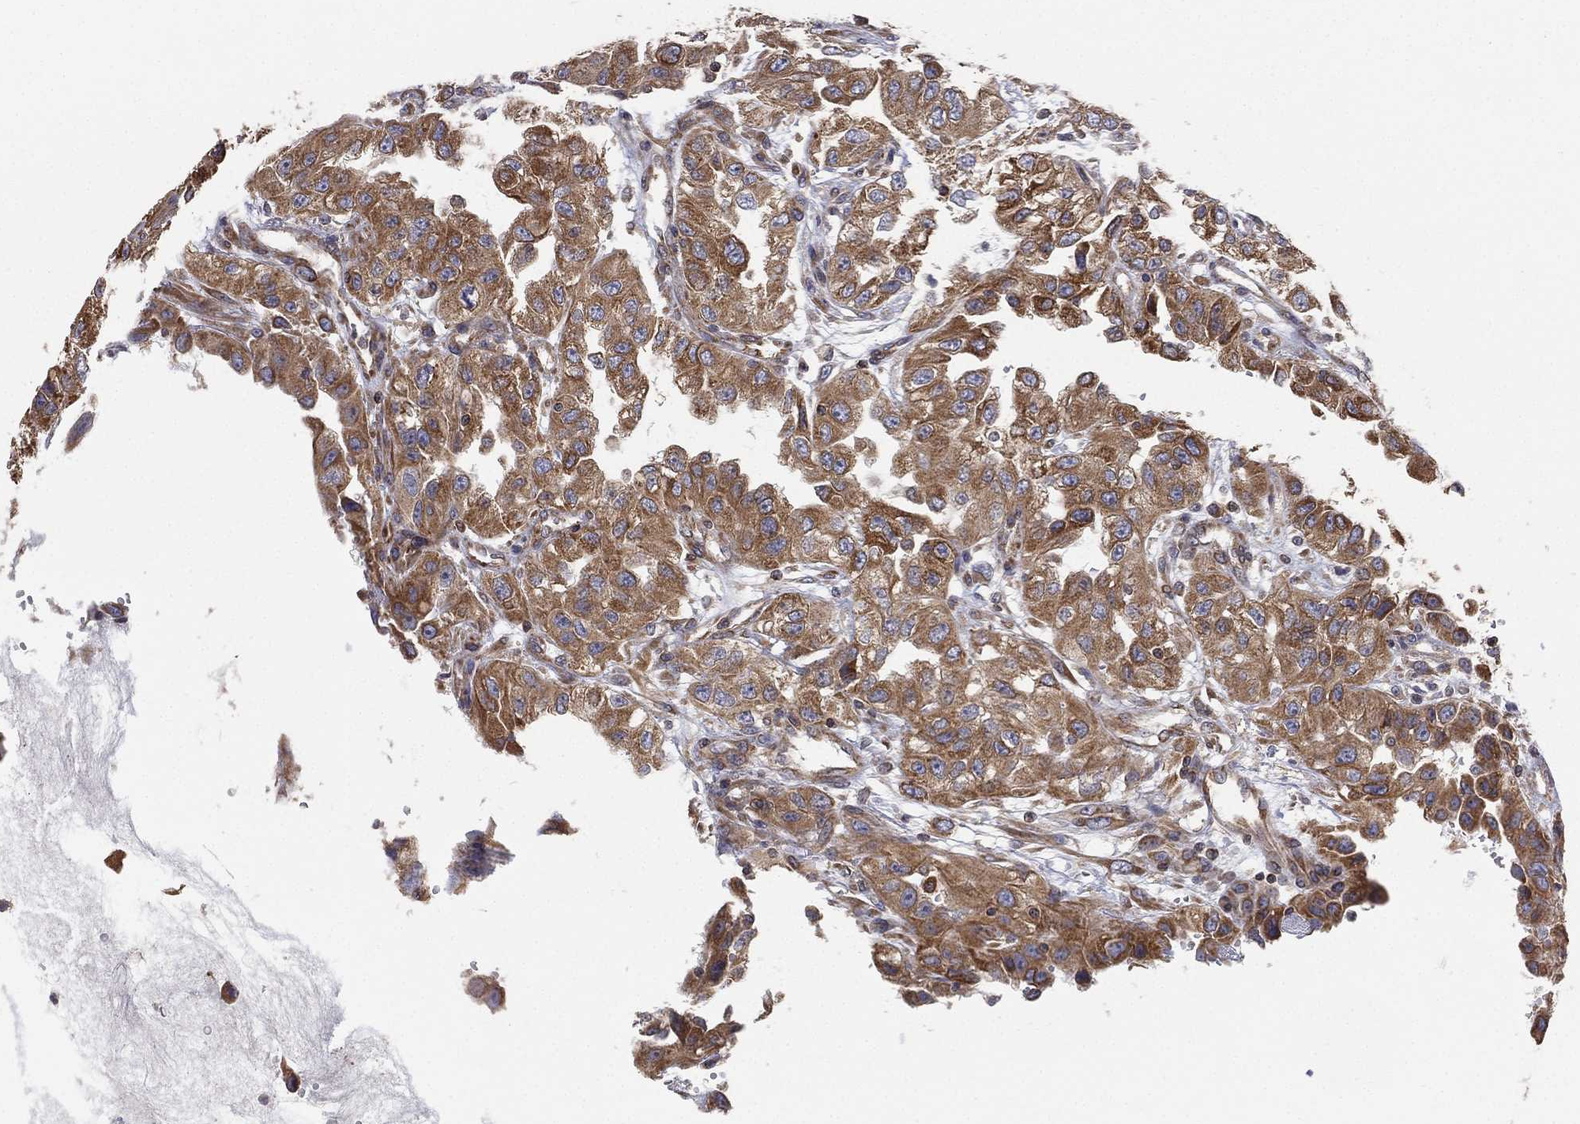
{"staining": {"intensity": "moderate", "quantity": ">75%", "location": "cytoplasmic/membranous"}, "tissue": "renal cancer", "cell_type": "Tumor cells", "image_type": "cancer", "snomed": [{"axis": "morphology", "description": "Adenocarcinoma, NOS"}, {"axis": "topography", "description": "Kidney"}], "caption": "Renal cancer stained with IHC demonstrates moderate cytoplasmic/membranous expression in about >75% of tumor cells.", "gene": "CYB5B", "patient": {"sex": "male", "age": 64}}